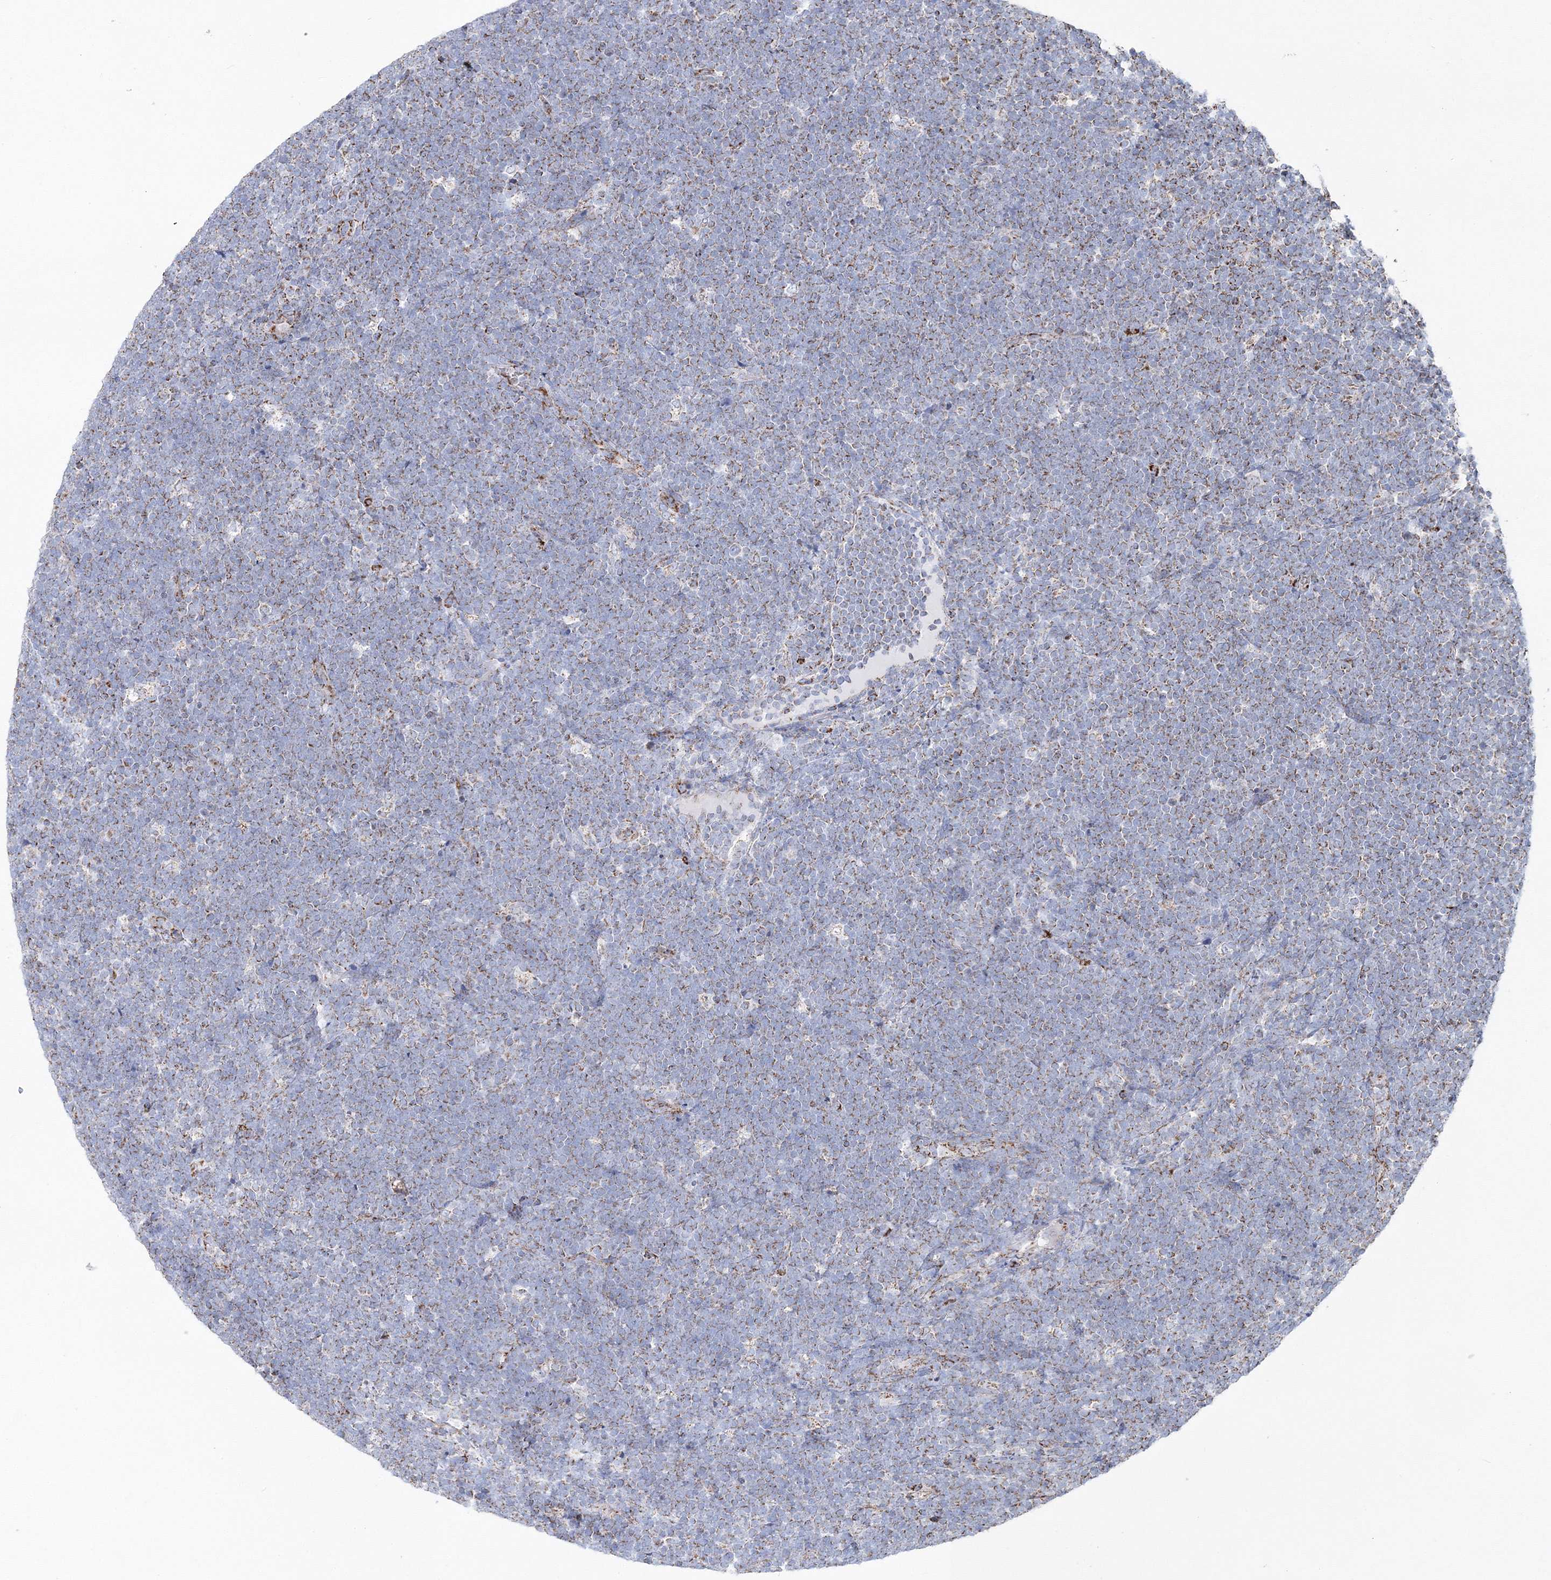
{"staining": {"intensity": "moderate", "quantity": "25%-75%", "location": "cytoplasmic/membranous"}, "tissue": "lymphoma", "cell_type": "Tumor cells", "image_type": "cancer", "snomed": [{"axis": "morphology", "description": "Malignant lymphoma, non-Hodgkin's type, High grade"}, {"axis": "topography", "description": "Lymph node"}], "caption": "Approximately 25%-75% of tumor cells in malignant lymphoma, non-Hodgkin's type (high-grade) demonstrate moderate cytoplasmic/membranous protein positivity as visualized by brown immunohistochemical staining.", "gene": "HIBCH", "patient": {"sex": "male", "age": 13}}